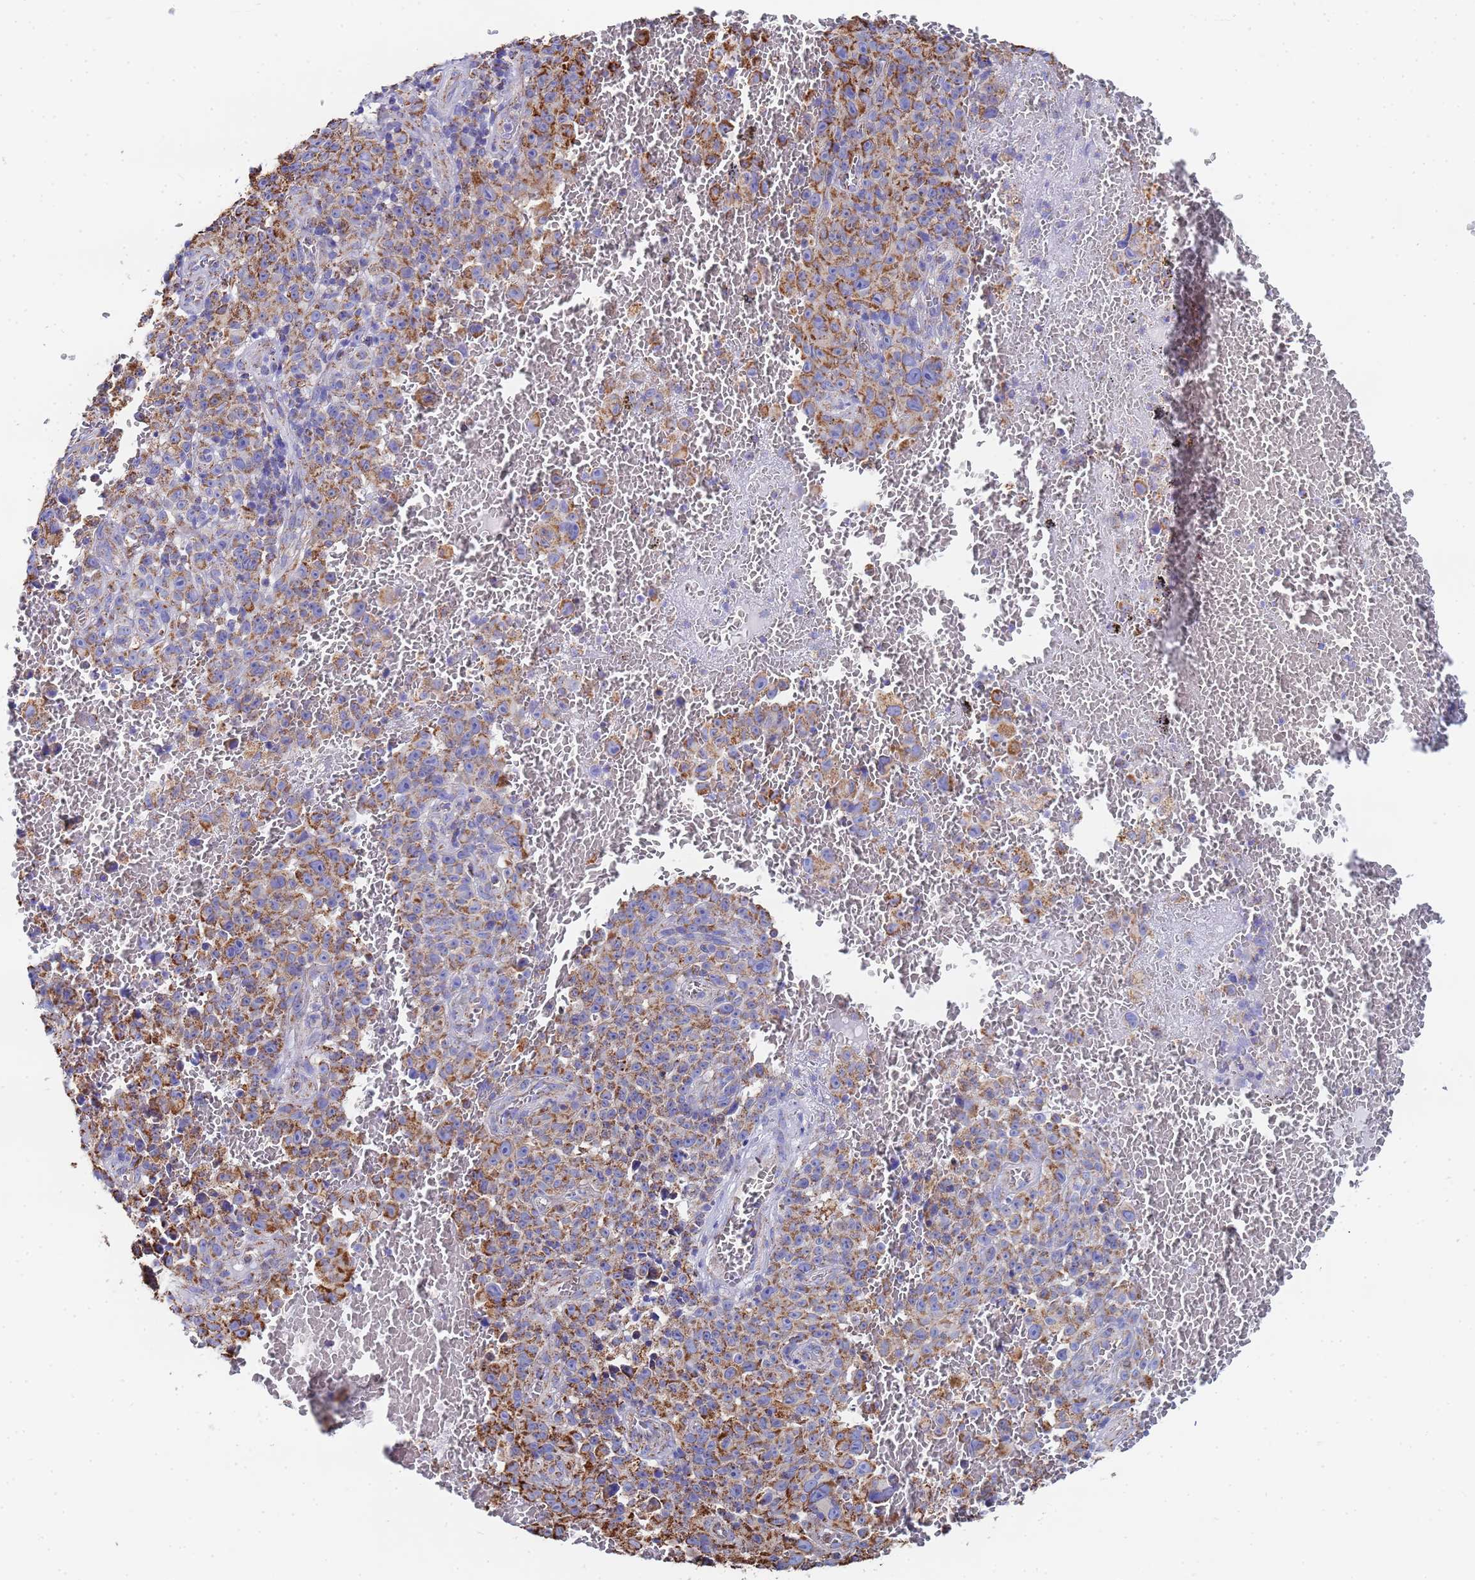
{"staining": {"intensity": "moderate", "quantity": ">75%", "location": "cytoplasmic/membranous"}, "tissue": "melanoma", "cell_type": "Tumor cells", "image_type": "cancer", "snomed": [{"axis": "morphology", "description": "Malignant melanoma, NOS"}, {"axis": "topography", "description": "Skin"}], "caption": "About >75% of tumor cells in human malignant melanoma reveal moderate cytoplasmic/membranous protein staining as visualized by brown immunohistochemical staining.", "gene": "GLUD1", "patient": {"sex": "female", "age": 82}}